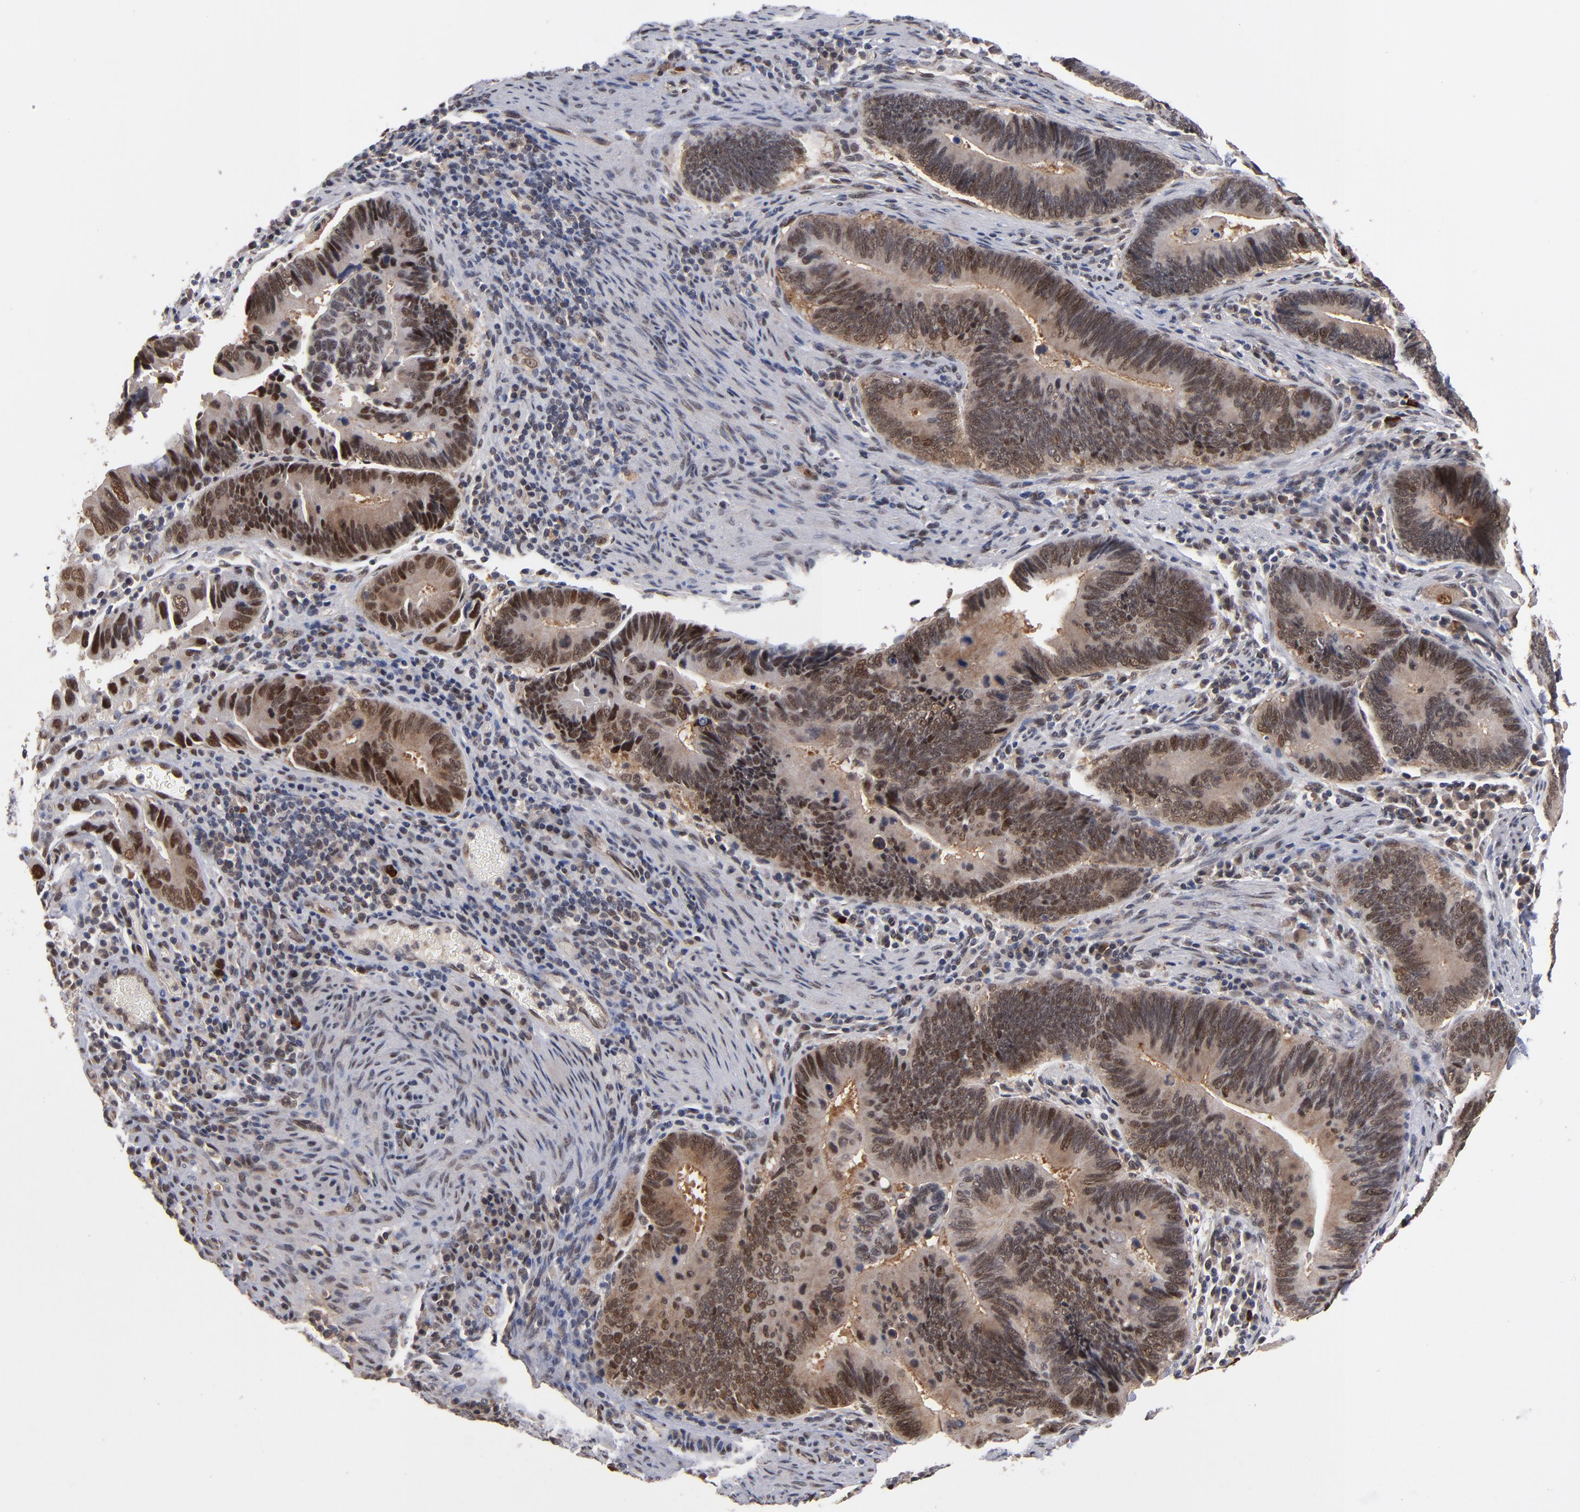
{"staining": {"intensity": "weak", "quantity": ">75%", "location": "cytoplasmic/membranous,nuclear"}, "tissue": "pancreatic cancer", "cell_type": "Tumor cells", "image_type": "cancer", "snomed": [{"axis": "morphology", "description": "Adenocarcinoma, NOS"}, {"axis": "topography", "description": "Pancreas"}], "caption": "Immunohistochemical staining of human pancreatic adenocarcinoma reveals low levels of weak cytoplasmic/membranous and nuclear expression in approximately >75% of tumor cells.", "gene": "HUWE1", "patient": {"sex": "female", "age": 70}}